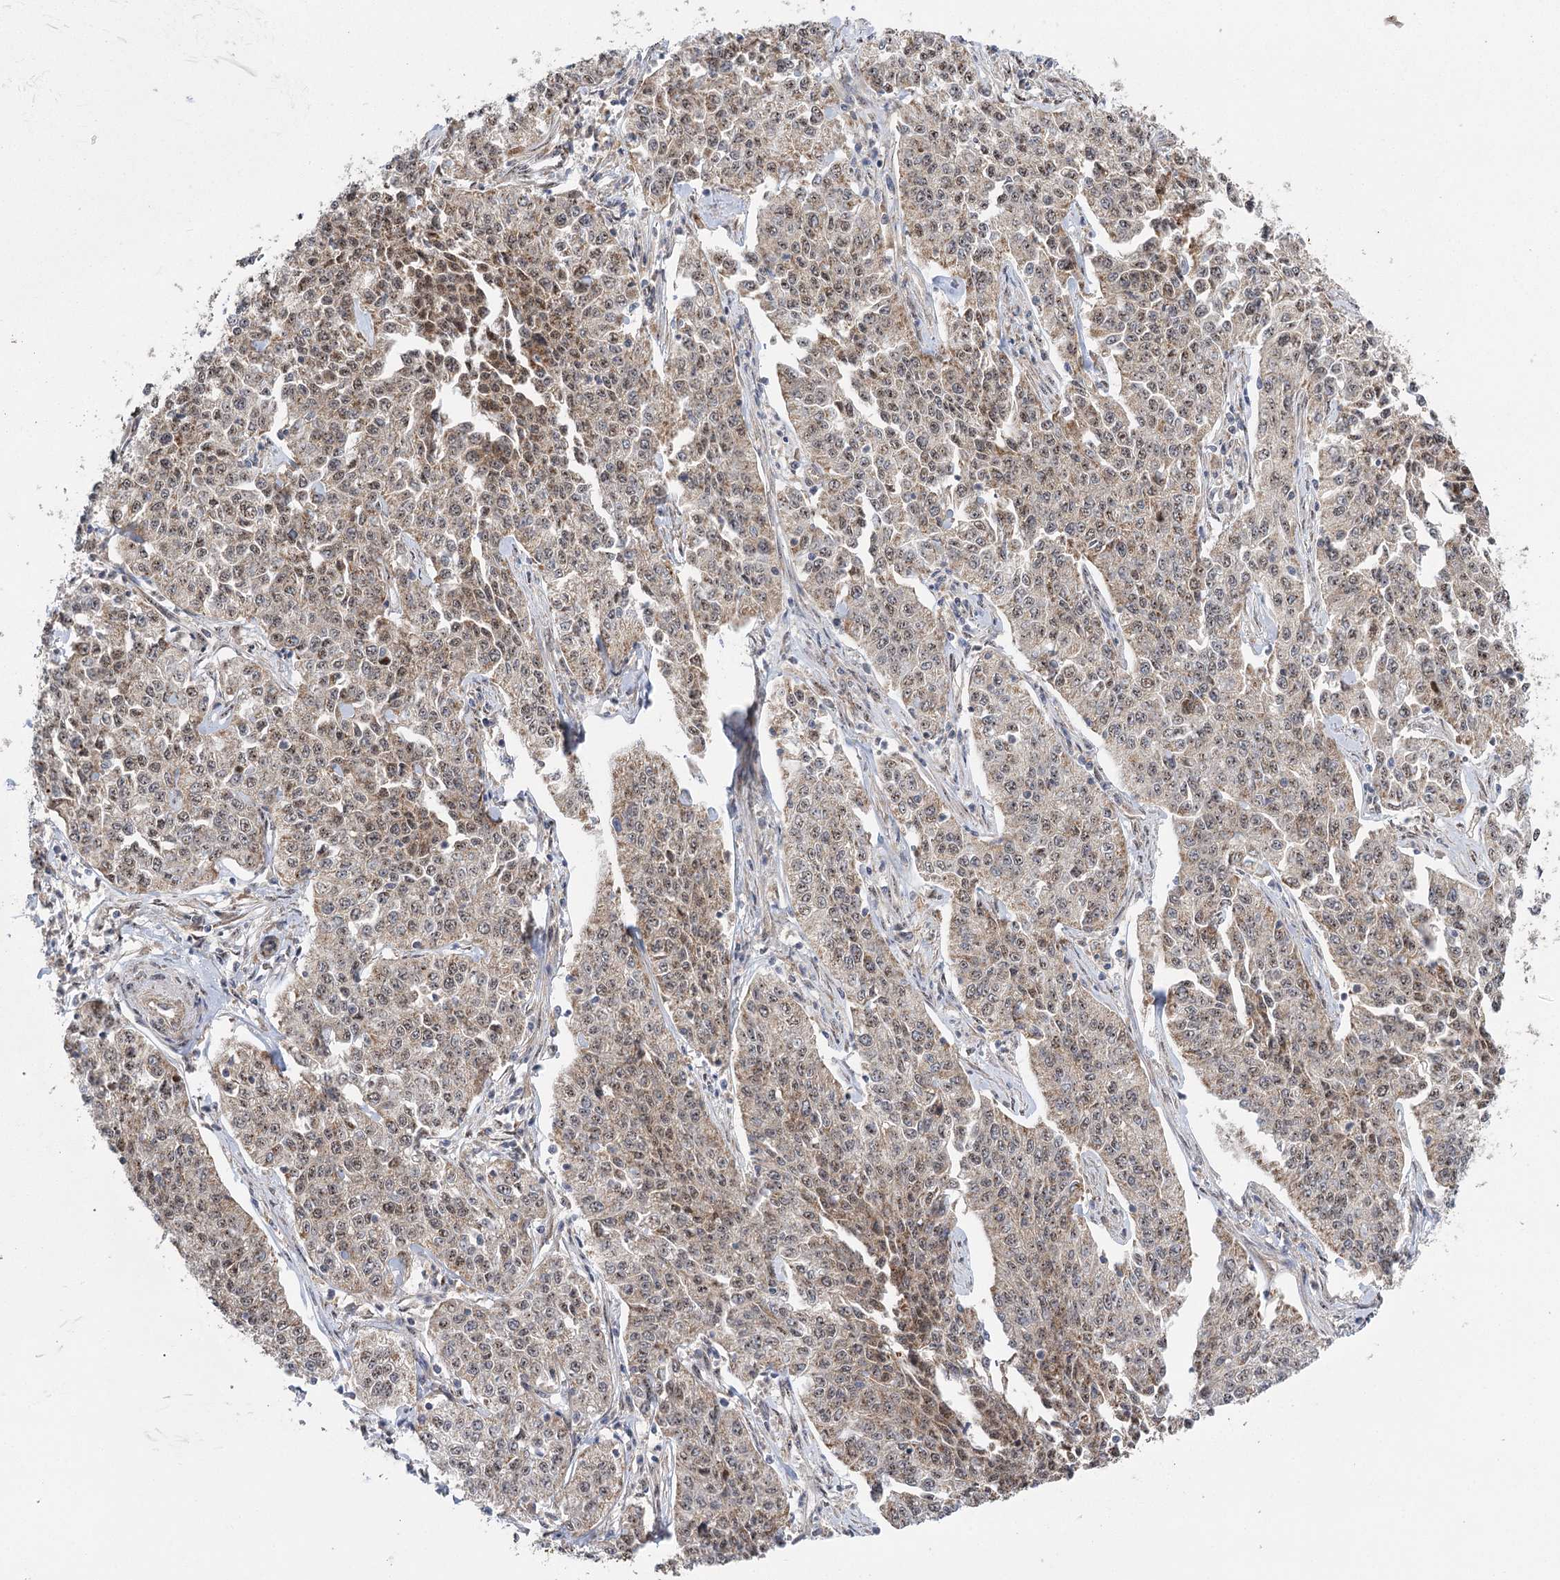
{"staining": {"intensity": "moderate", "quantity": "25%-75%", "location": "cytoplasmic/membranous"}, "tissue": "cervical cancer", "cell_type": "Tumor cells", "image_type": "cancer", "snomed": [{"axis": "morphology", "description": "Squamous cell carcinoma, NOS"}, {"axis": "topography", "description": "Cervix"}], "caption": "Cervical cancer was stained to show a protein in brown. There is medium levels of moderate cytoplasmic/membranous positivity in approximately 25%-75% of tumor cells.", "gene": "C12orf4", "patient": {"sex": "female", "age": 35}}